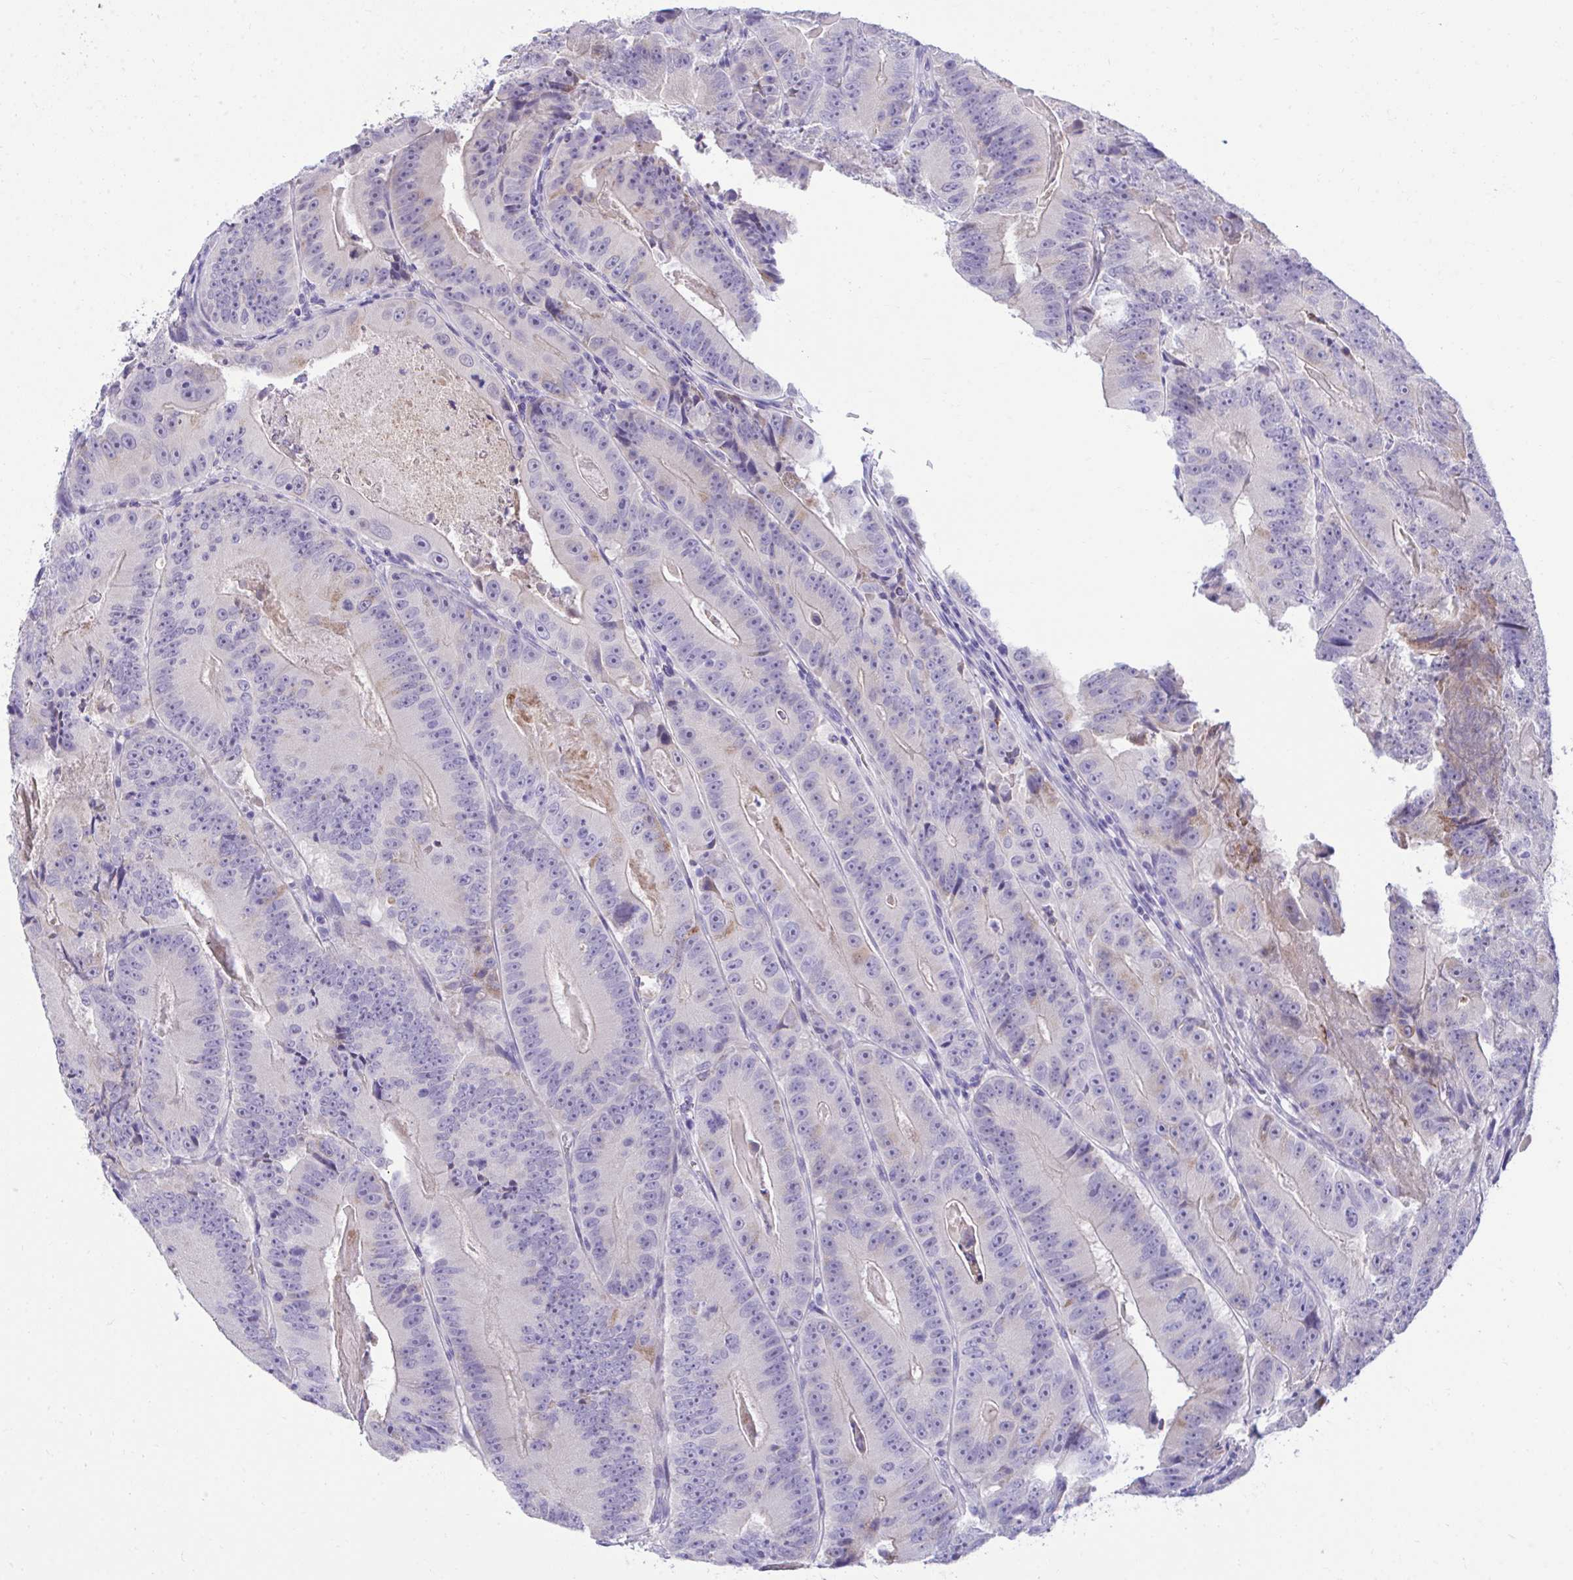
{"staining": {"intensity": "negative", "quantity": "none", "location": "none"}, "tissue": "colorectal cancer", "cell_type": "Tumor cells", "image_type": "cancer", "snomed": [{"axis": "morphology", "description": "Adenocarcinoma, NOS"}, {"axis": "topography", "description": "Colon"}], "caption": "Tumor cells are negative for brown protein staining in colorectal adenocarcinoma.", "gene": "TMCO5A", "patient": {"sex": "female", "age": 86}}